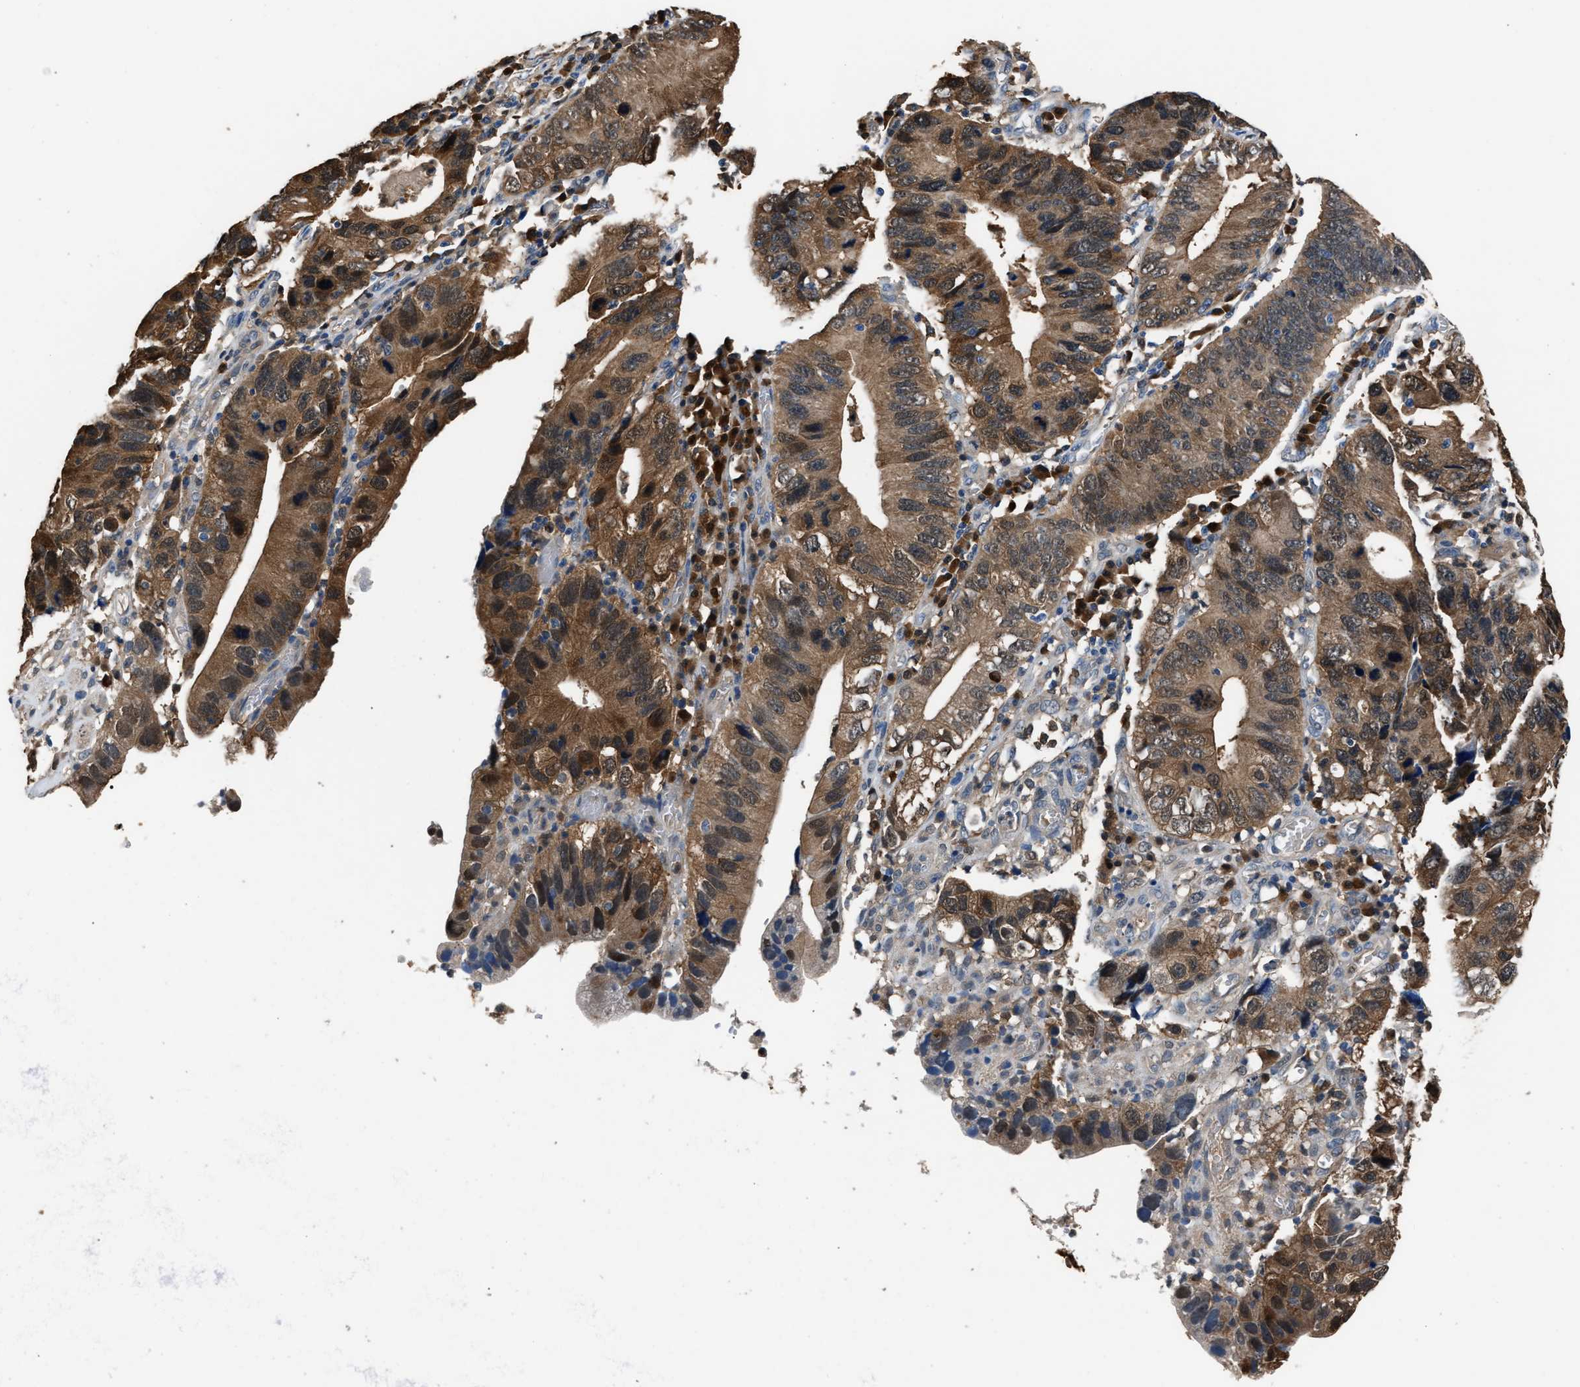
{"staining": {"intensity": "moderate", "quantity": ">75%", "location": "cytoplasmic/membranous"}, "tissue": "stomach cancer", "cell_type": "Tumor cells", "image_type": "cancer", "snomed": [{"axis": "morphology", "description": "Adenocarcinoma, NOS"}, {"axis": "topography", "description": "Stomach"}], "caption": "IHC (DAB (3,3'-diaminobenzidine)) staining of human stomach cancer exhibits moderate cytoplasmic/membranous protein expression in approximately >75% of tumor cells.", "gene": "GSTP1", "patient": {"sex": "male", "age": 59}}